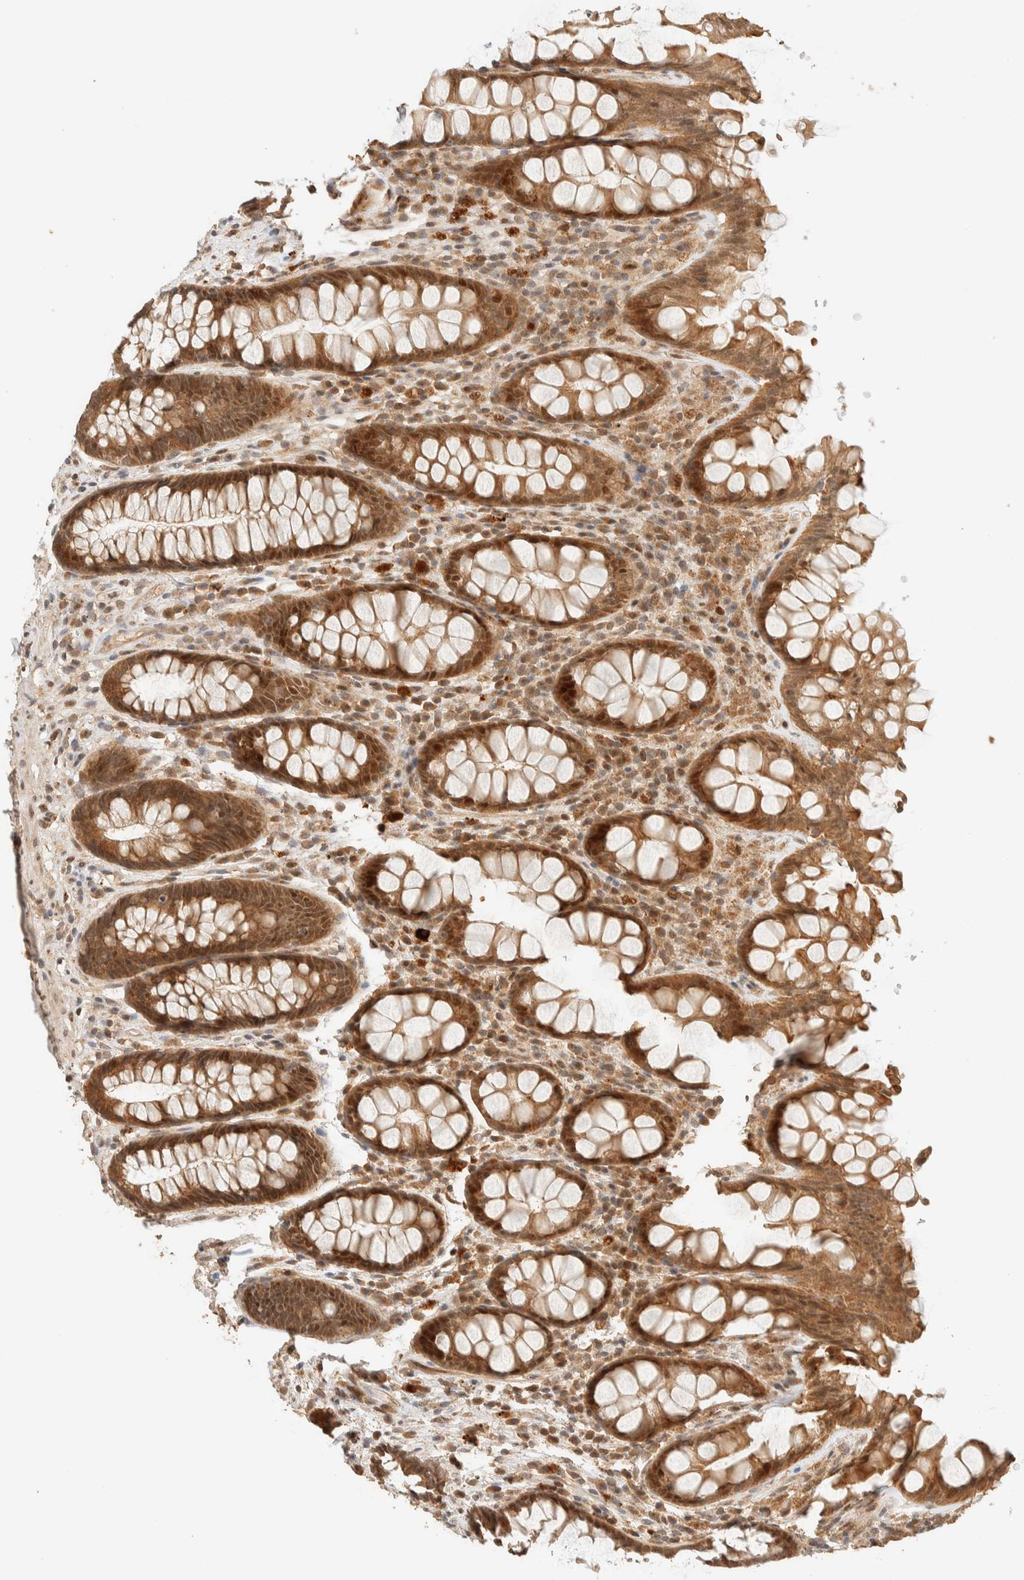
{"staining": {"intensity": "moderate", "quantity": ">75%", "location": "cytoplasmic/membranous,nuclear"}, "tissue": "rectum", "cell_type": "Glandular cells", "image_type": "normal", "snomed": [{"axis": "morphology", "description": "Normal tissue, NOS"}, {"axis": "topography", "description": "Rectum"}], "caption": "Protein staining displays moderate cytoplasmic/membranous,nuclear staining in approximately >75% of glandular cells in benign rectum. (DAB (3,3'-diaminobenzidine) = brown stain, brightfield microscopy at high magnification).", "gene": "ZBTB34", "patient": {"sex": "male", "age": 64}}